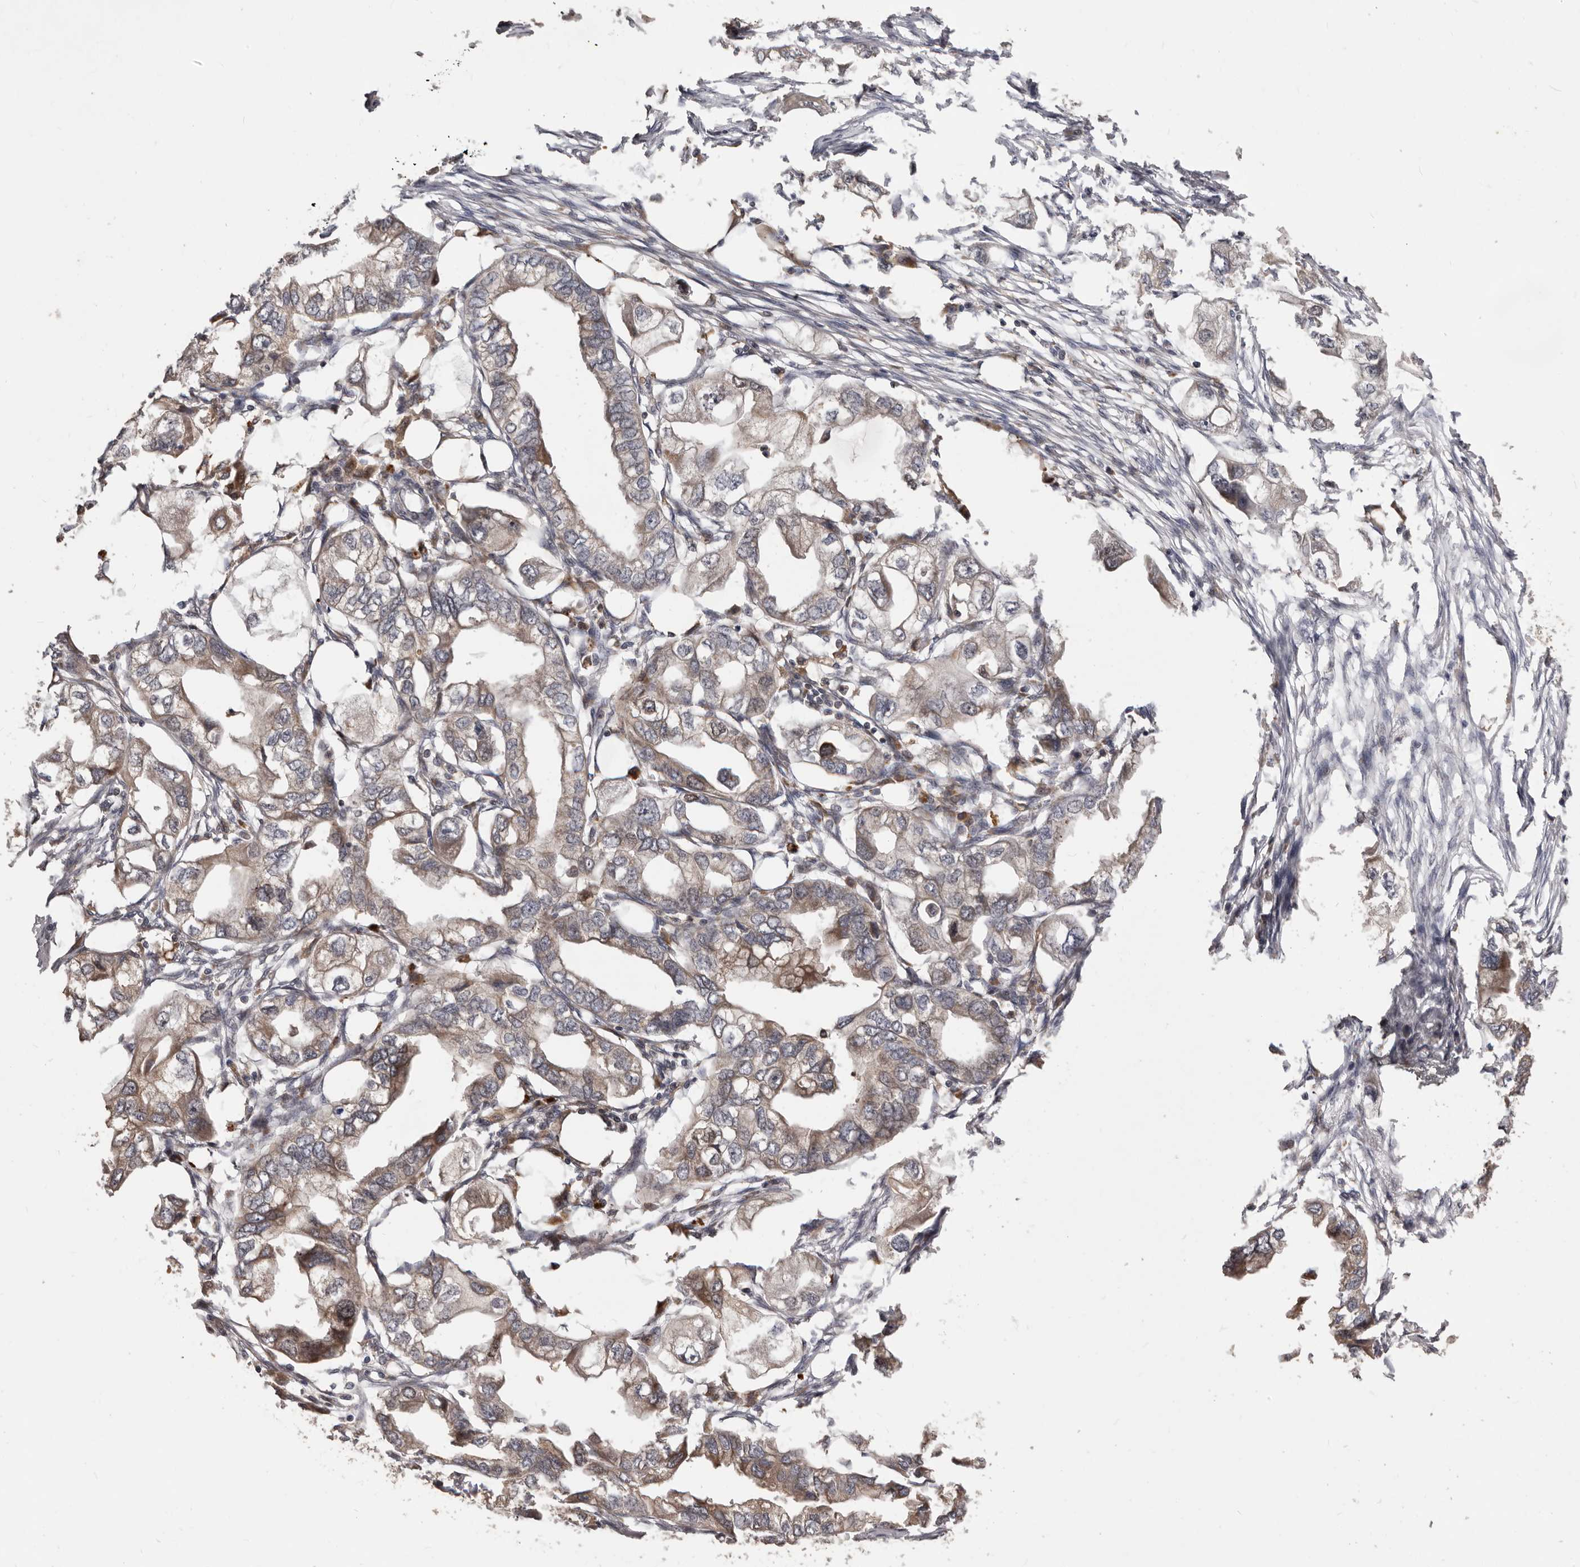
{"staining": {"intensity": "moderate", "quantity": "25%-75%", "location": "cytoplasmic/membranous"}, "tissue": "endometrial cancer", "cell_type": "Tumor cells", "image_type": "cancer", "snomed": [{"axis": "morphology", "description": "Adenocarcinoma, NOS"}, {"axis": "morphology", "description": "Adenocarcinoma, metastatic, NOS"}, {"axis": "topography", "description": "Adipose tissue"}, {"axis": "topography", "description": "Endometrium"}], "caption": "Protein positivity by IHC reveals moderate cytoplasmic/membranous positivity in about 25%-75% of tumor cells in endometrial adenocarcinoma.", "gene": "RNF187", "patient": {"sex": "female", "age": 67}}